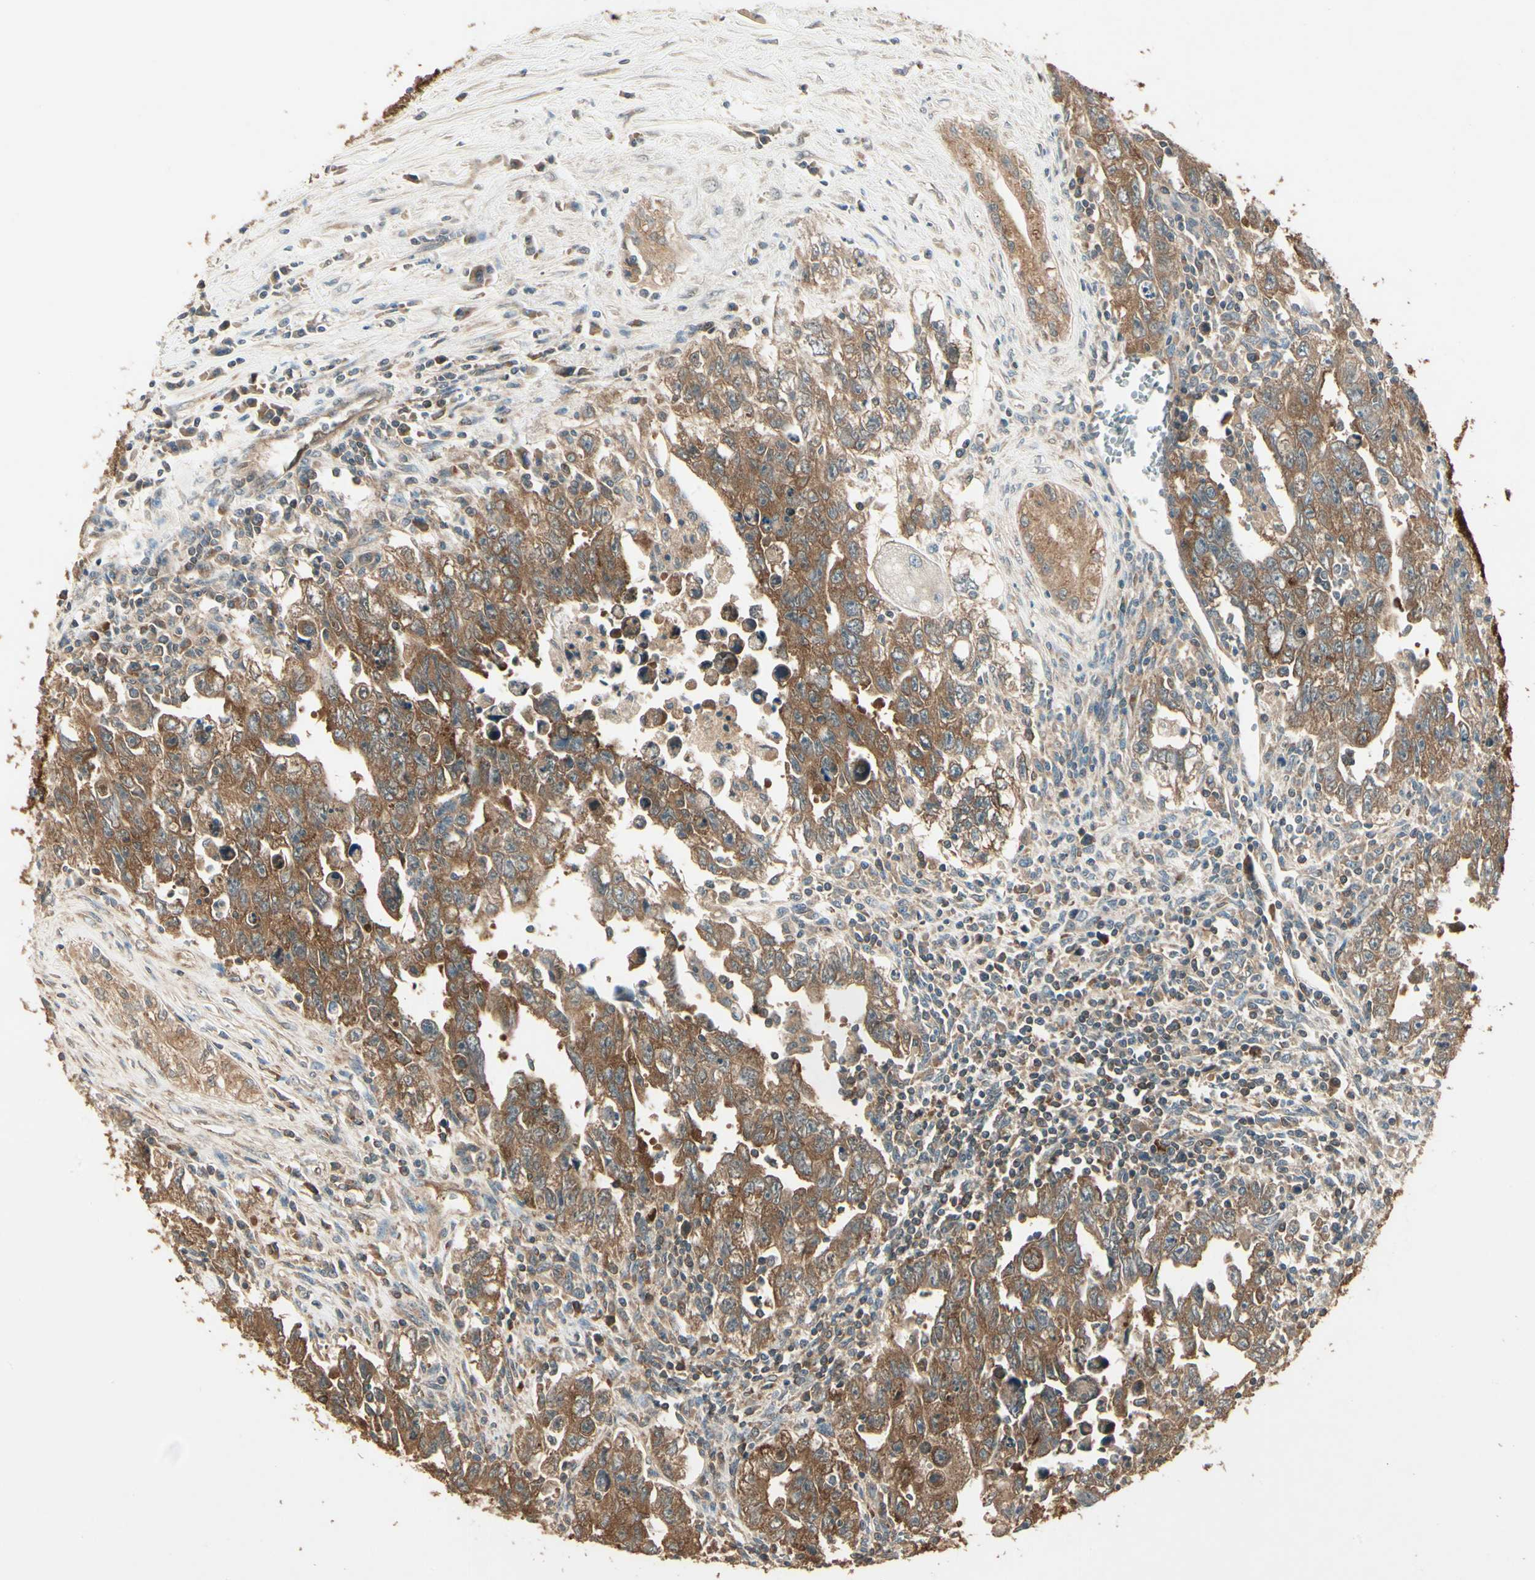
{"staining": {"intensity": "moderate", "quantity": ">75%", "location": "cytoplasmic/membranous"}, "tissue": "testis cancer", "cell_type": "Tumor cells", "image_type": "cancer", "snomed": [{"axis": "morphology", "description": "Carcinoma, Embryonal, NOS"}, {"axis": "topography", "description": "Testis"}], "caption": "This photomicrograph shows testis embryonal carcinoma stained with immunohistochemistry to label a protein in brown. The cytoplasmic/membranous of tumor cells show moderate positivity for the protein. Nuclei are counter-stained blue.", "gene": "CCT7", "patient": {"sex": "male", "age": 28}}